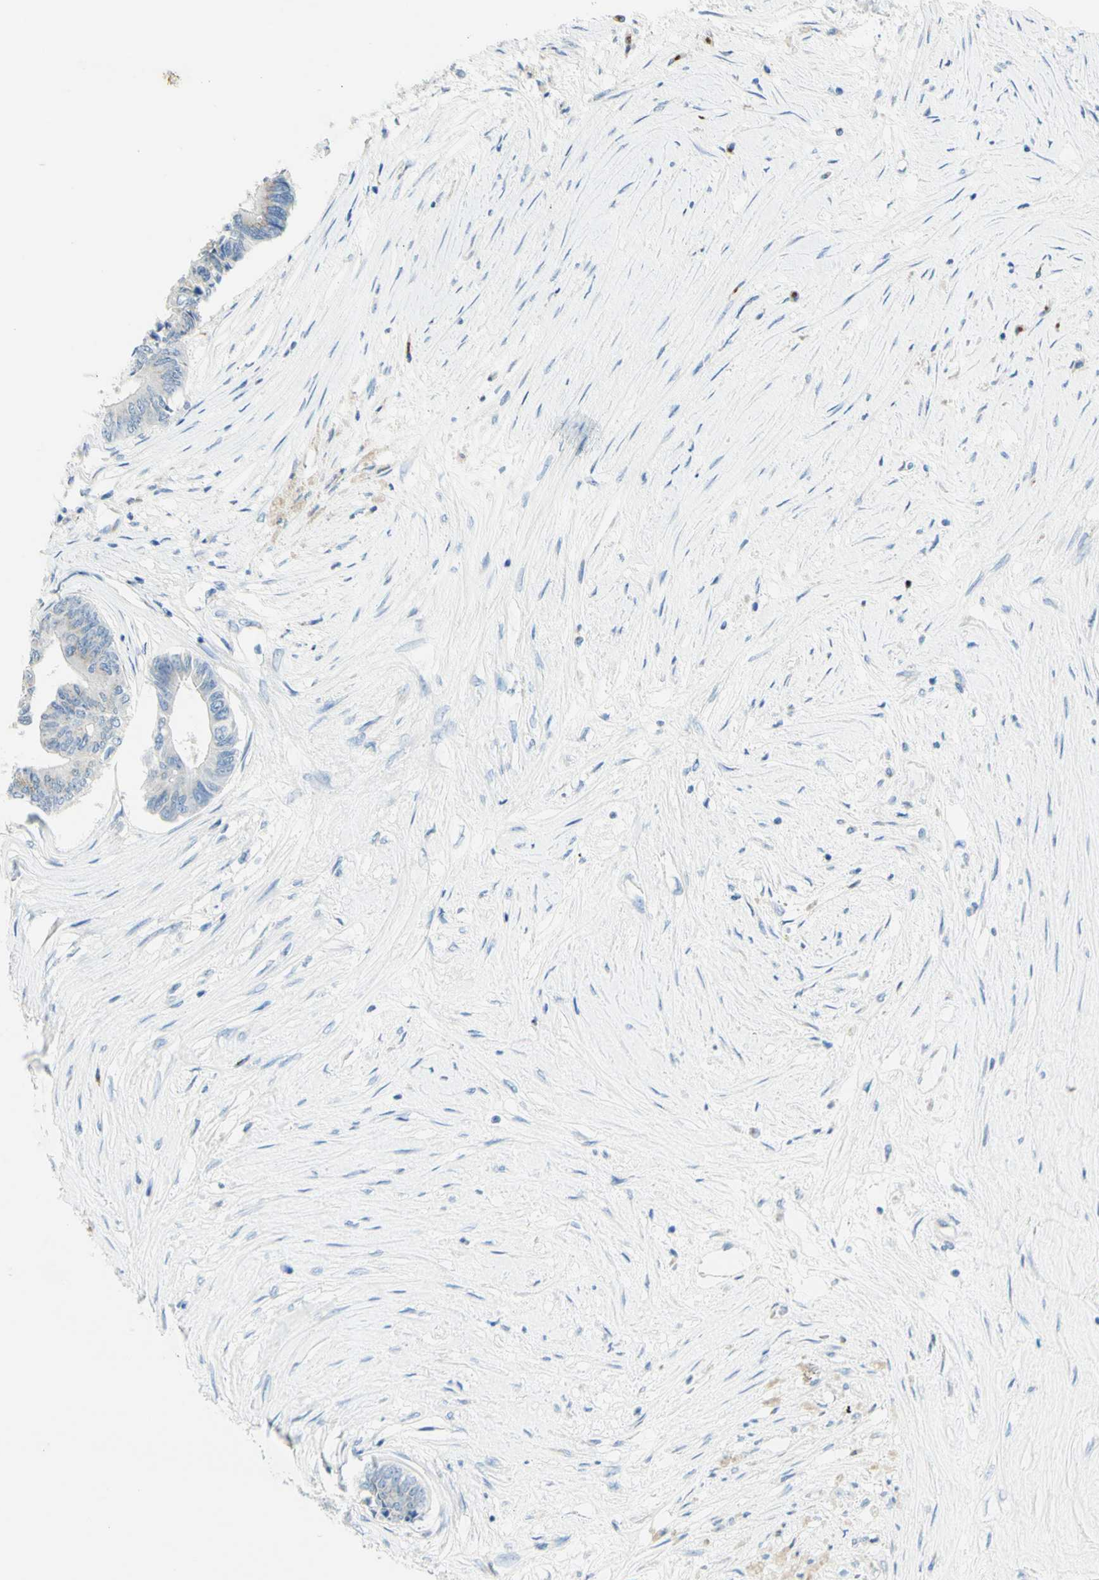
{"staining": {"intensity": "negative", "quantity": "none", "location": "none"}, "tissue": "colorectal cancer", "cell_type": "Tumor cells", "image_type": "cancer", "snomed": [{"axis": "morphology", "description": "Adenocarcinoma, NOS"}, {"axis": "topography", "description": "Rectum"}], "caption": "Immunohistochemistry (IHC) image of neoplastic tissue: human colorectal cancer (adenocarcinoma) stained with DAB (3,3'-diaminobenzidine) displays no significant protein staining in tumor cells.", "gene": "MANEA", "patient": {"sex": "male", "age": 63}}